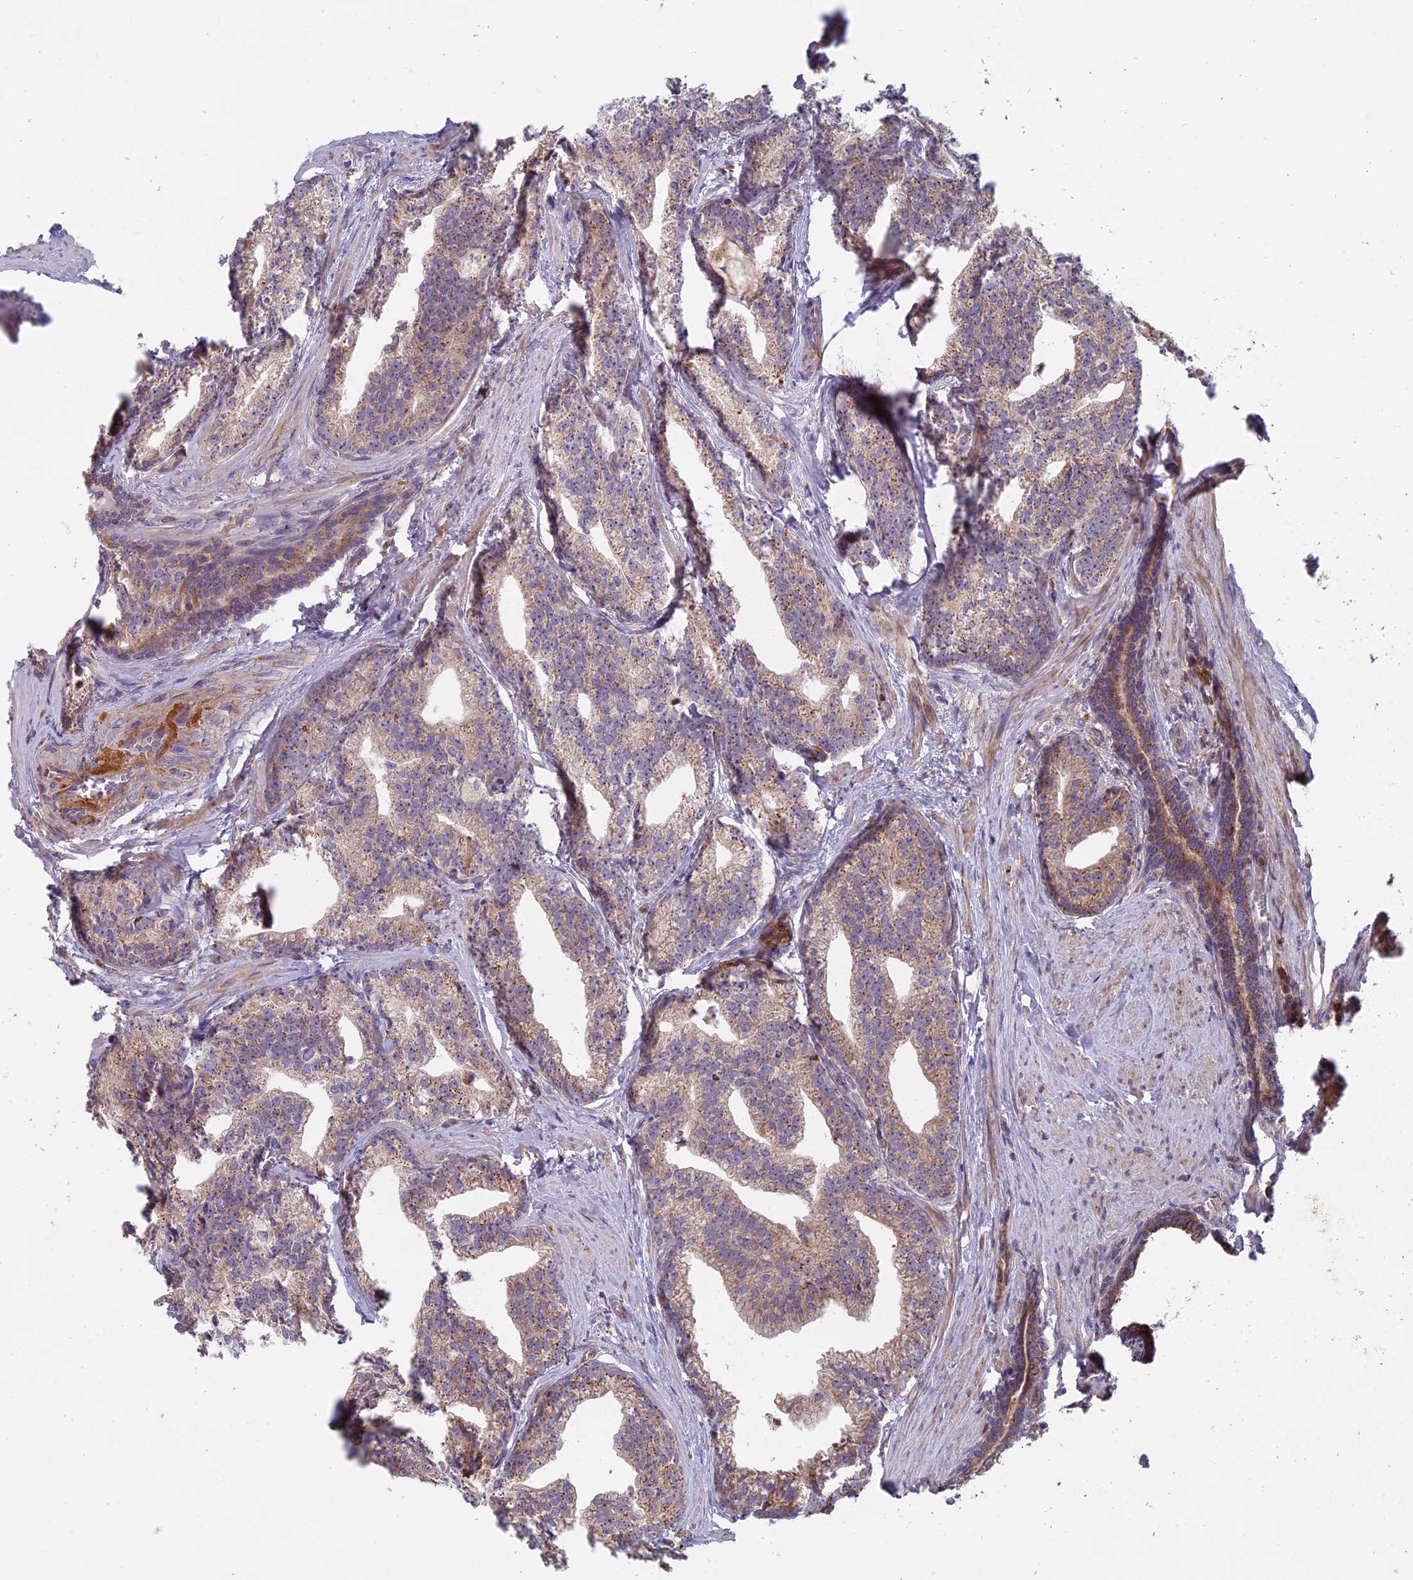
{"staining": {"intensity": "weak", "quantity": "25%-75%", "location": "cytoplasmic/membranous"}, "tissue": "prostate cancer", "cell_type": "Tumor cells", "image_type": "cancer", "snomed": [{"axis": "morphology", "description": "Adenocarcinoma, Low grade"}, {"axis": "topography", "description": "Prostate"}], "caption": "Brown immunohistochemical staining in low-grade adenocarcinoma (prostate) displays weak cytoplasmic/membranous staining in approximately 25%-75% of tumor cells.", "gene": "EDAR", "patient": {"sex": "male", "age": 71}}